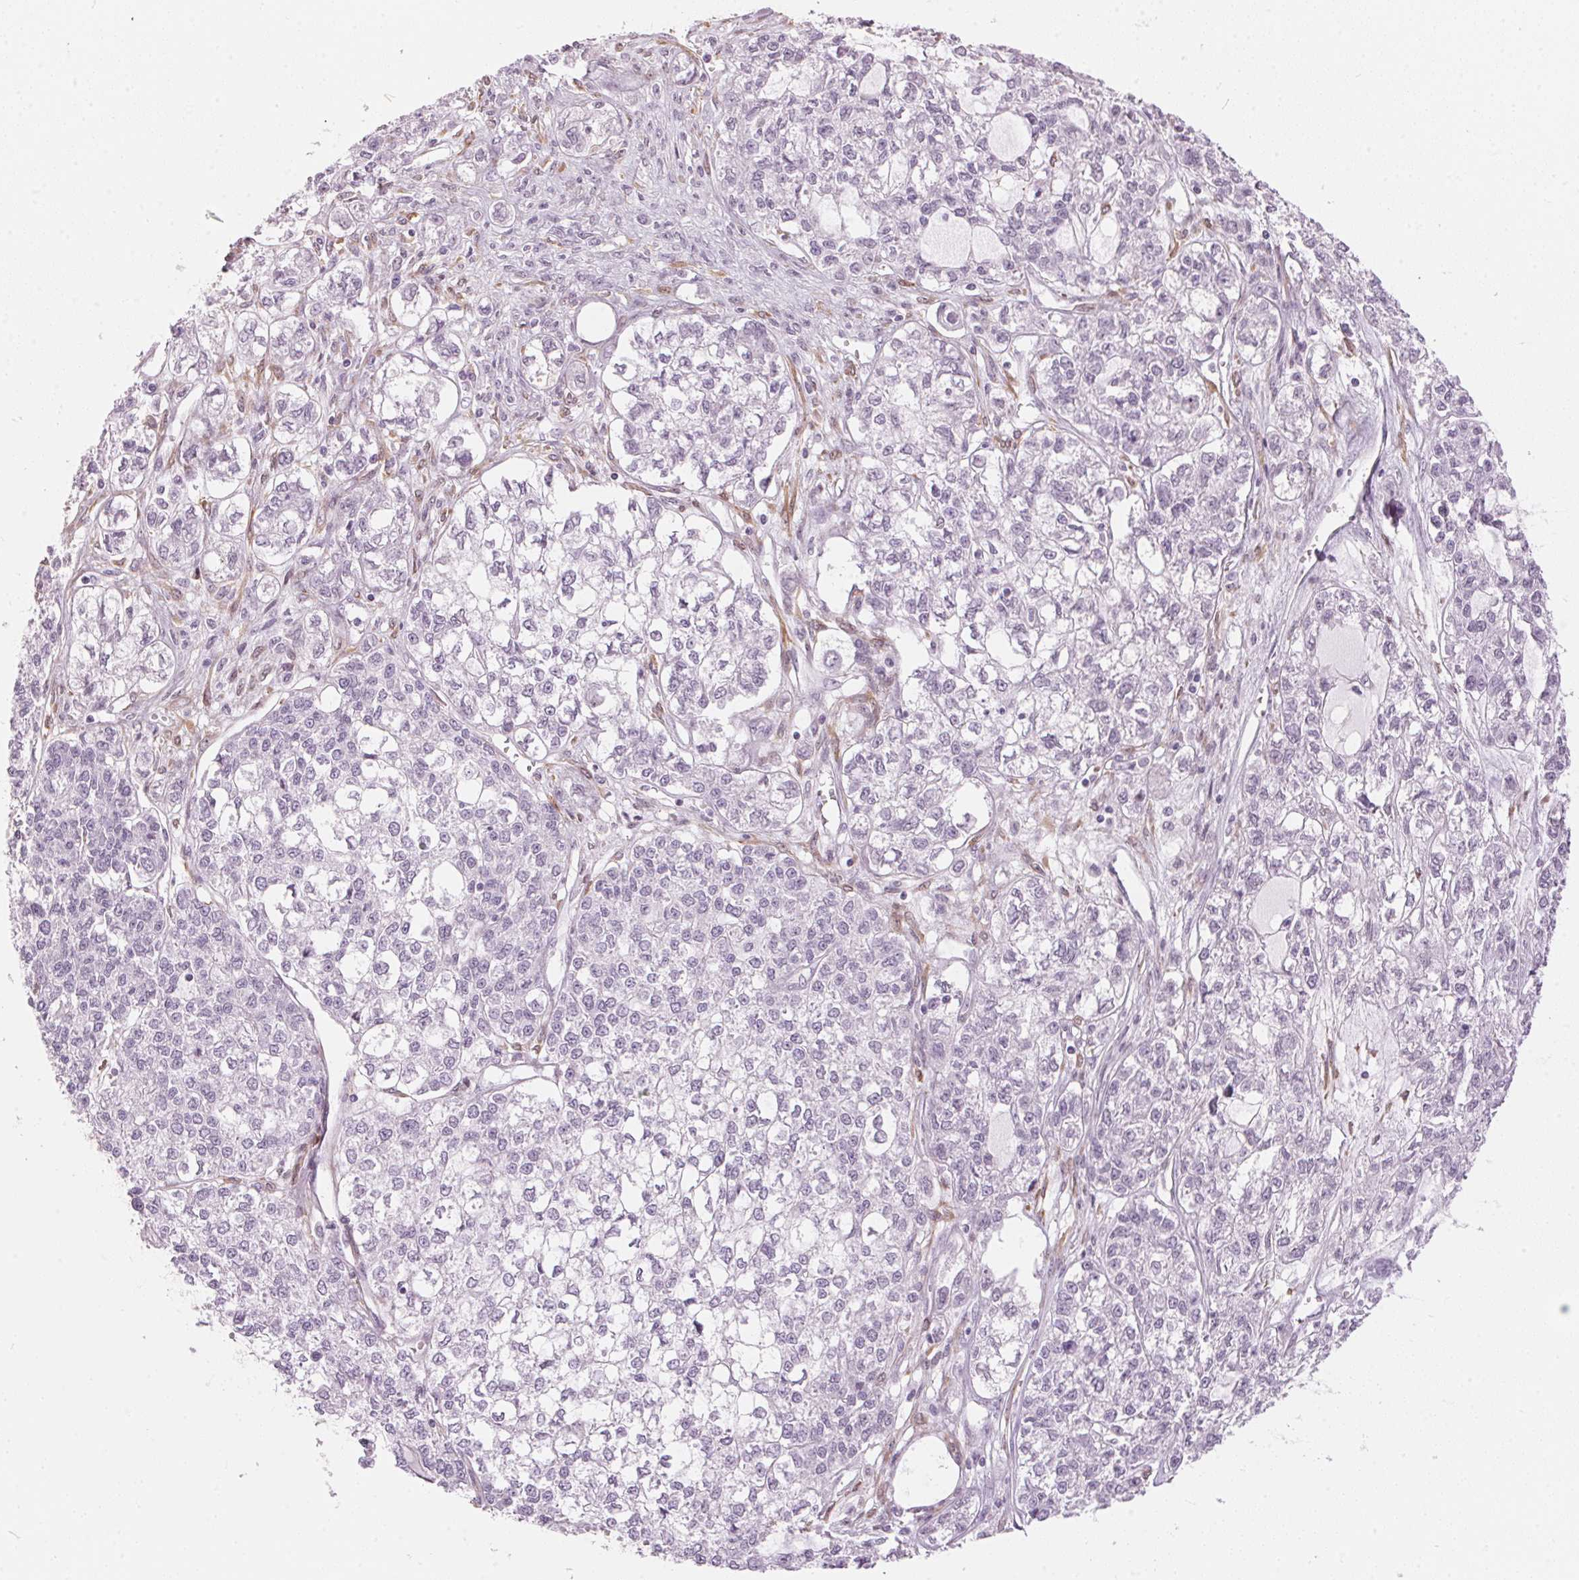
{"staining": {"intensity": "negative", "quantity": "none", "location": "none"}, "tissue": "ovarian cancer", "cell_type": "Tumor cells", "image_type": "cancer", "snomed": [{"axis": "morphology", "description": "Carcinoma, endometroid"}, {"axis": "topography", "description": "Ovary"}], "caption": "High power microscopy photomicrograph of an IHC micrograph of endometroid carcinoma (ovarian), revealing no significant staining in tumor cells. Nuclei are stained in blue.", "gene": "CADPS", "patient": {"sex": "female", "age": 64}}